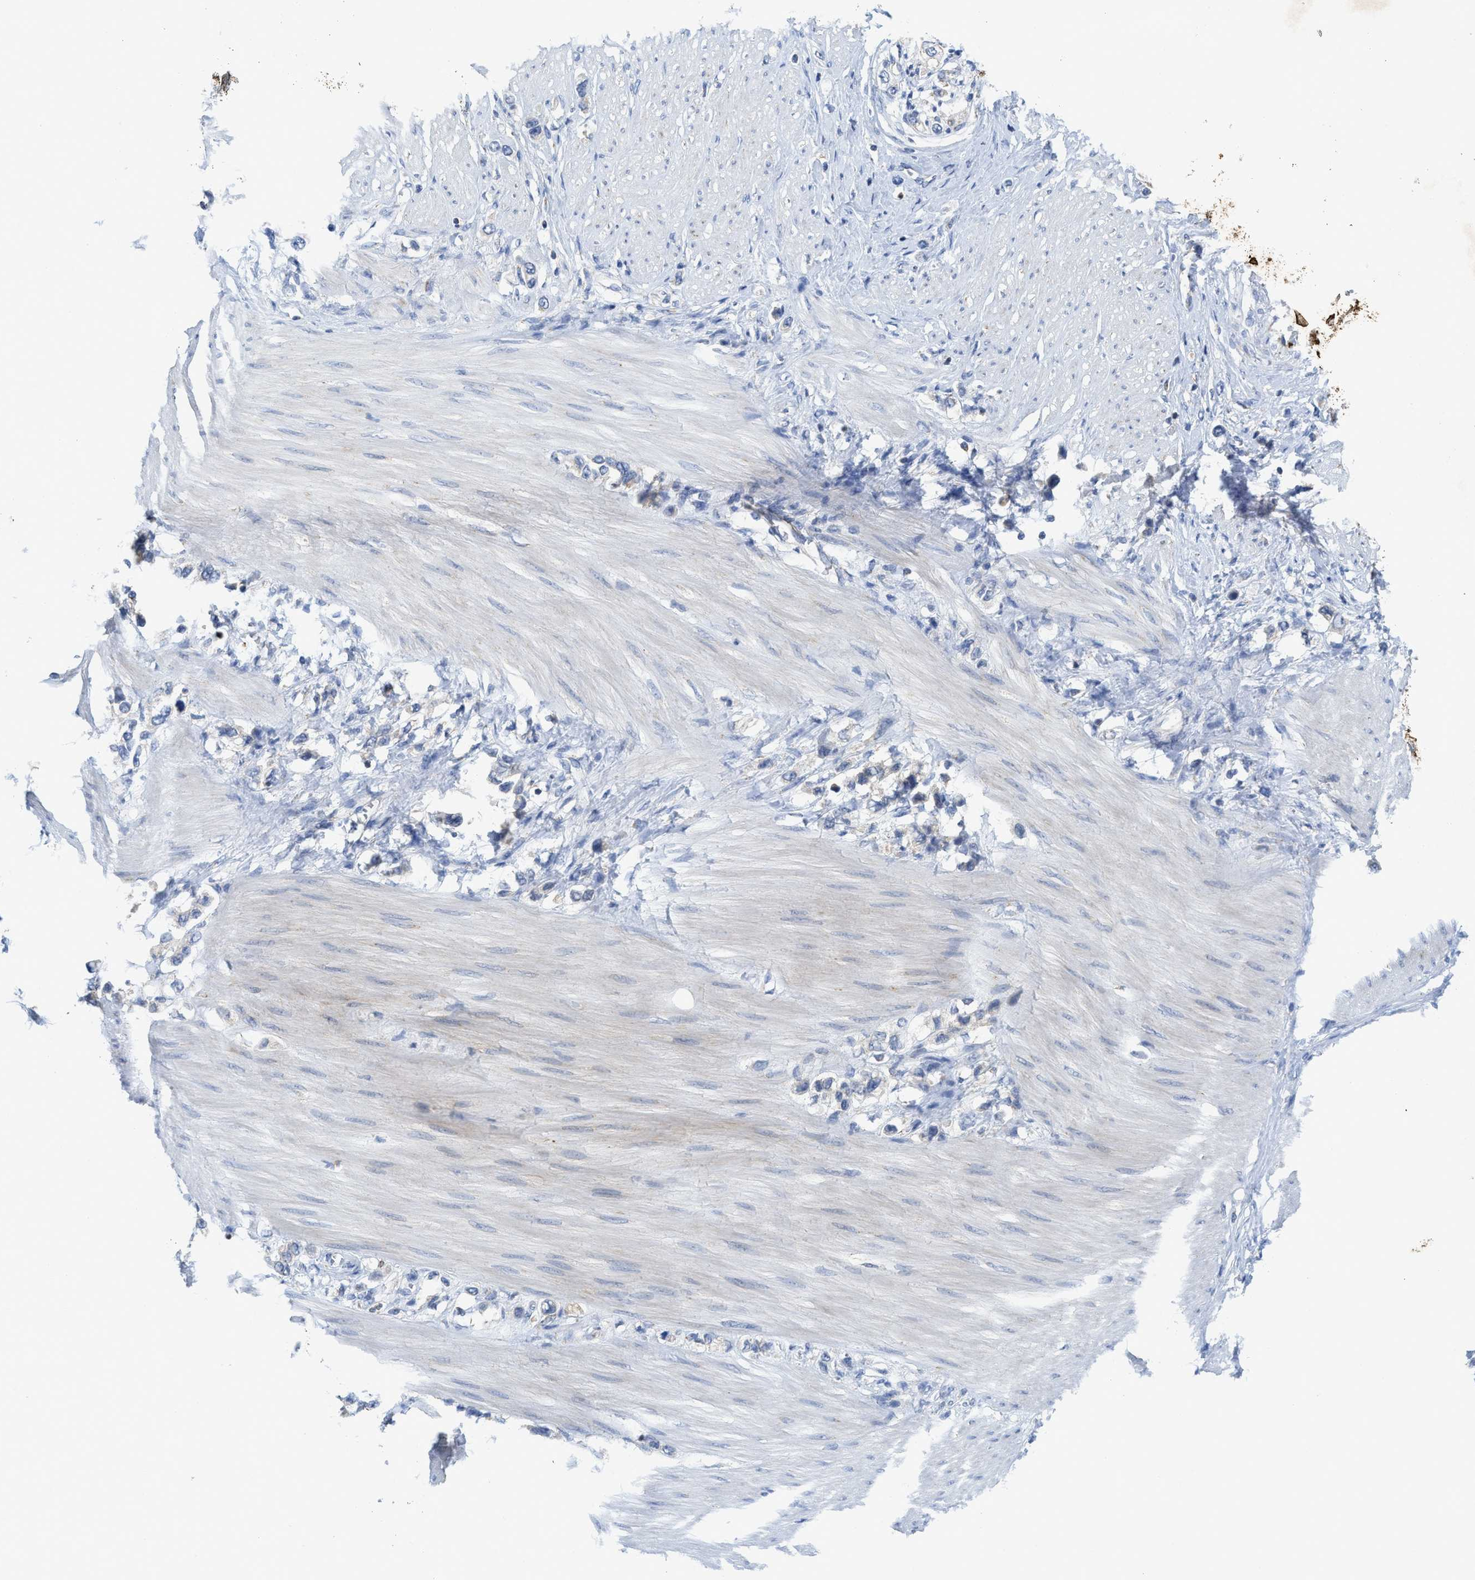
{"staining": {"intensity": "negative", "quantity": "none", "location": "none"}, "tissue": "stomach cancer", "cell_type": "Tumor cells", "image_type": "cancer", "snomed": [{"axis": "morphology", "description": "Adenocarcinoma, NOS"}, {"axis": "topography", "description": "Stomach"}], "caption": "Histopathology image shows no protein positivity in tumor cells of stomach cancer (adenocarcinoma) tissue. (DAB (3,3'-diaminobenzidine) immunohistochemistry (IHC), high magnification).", "gene": "GATD3", "patient": {"sex": "female", "age": 65}}